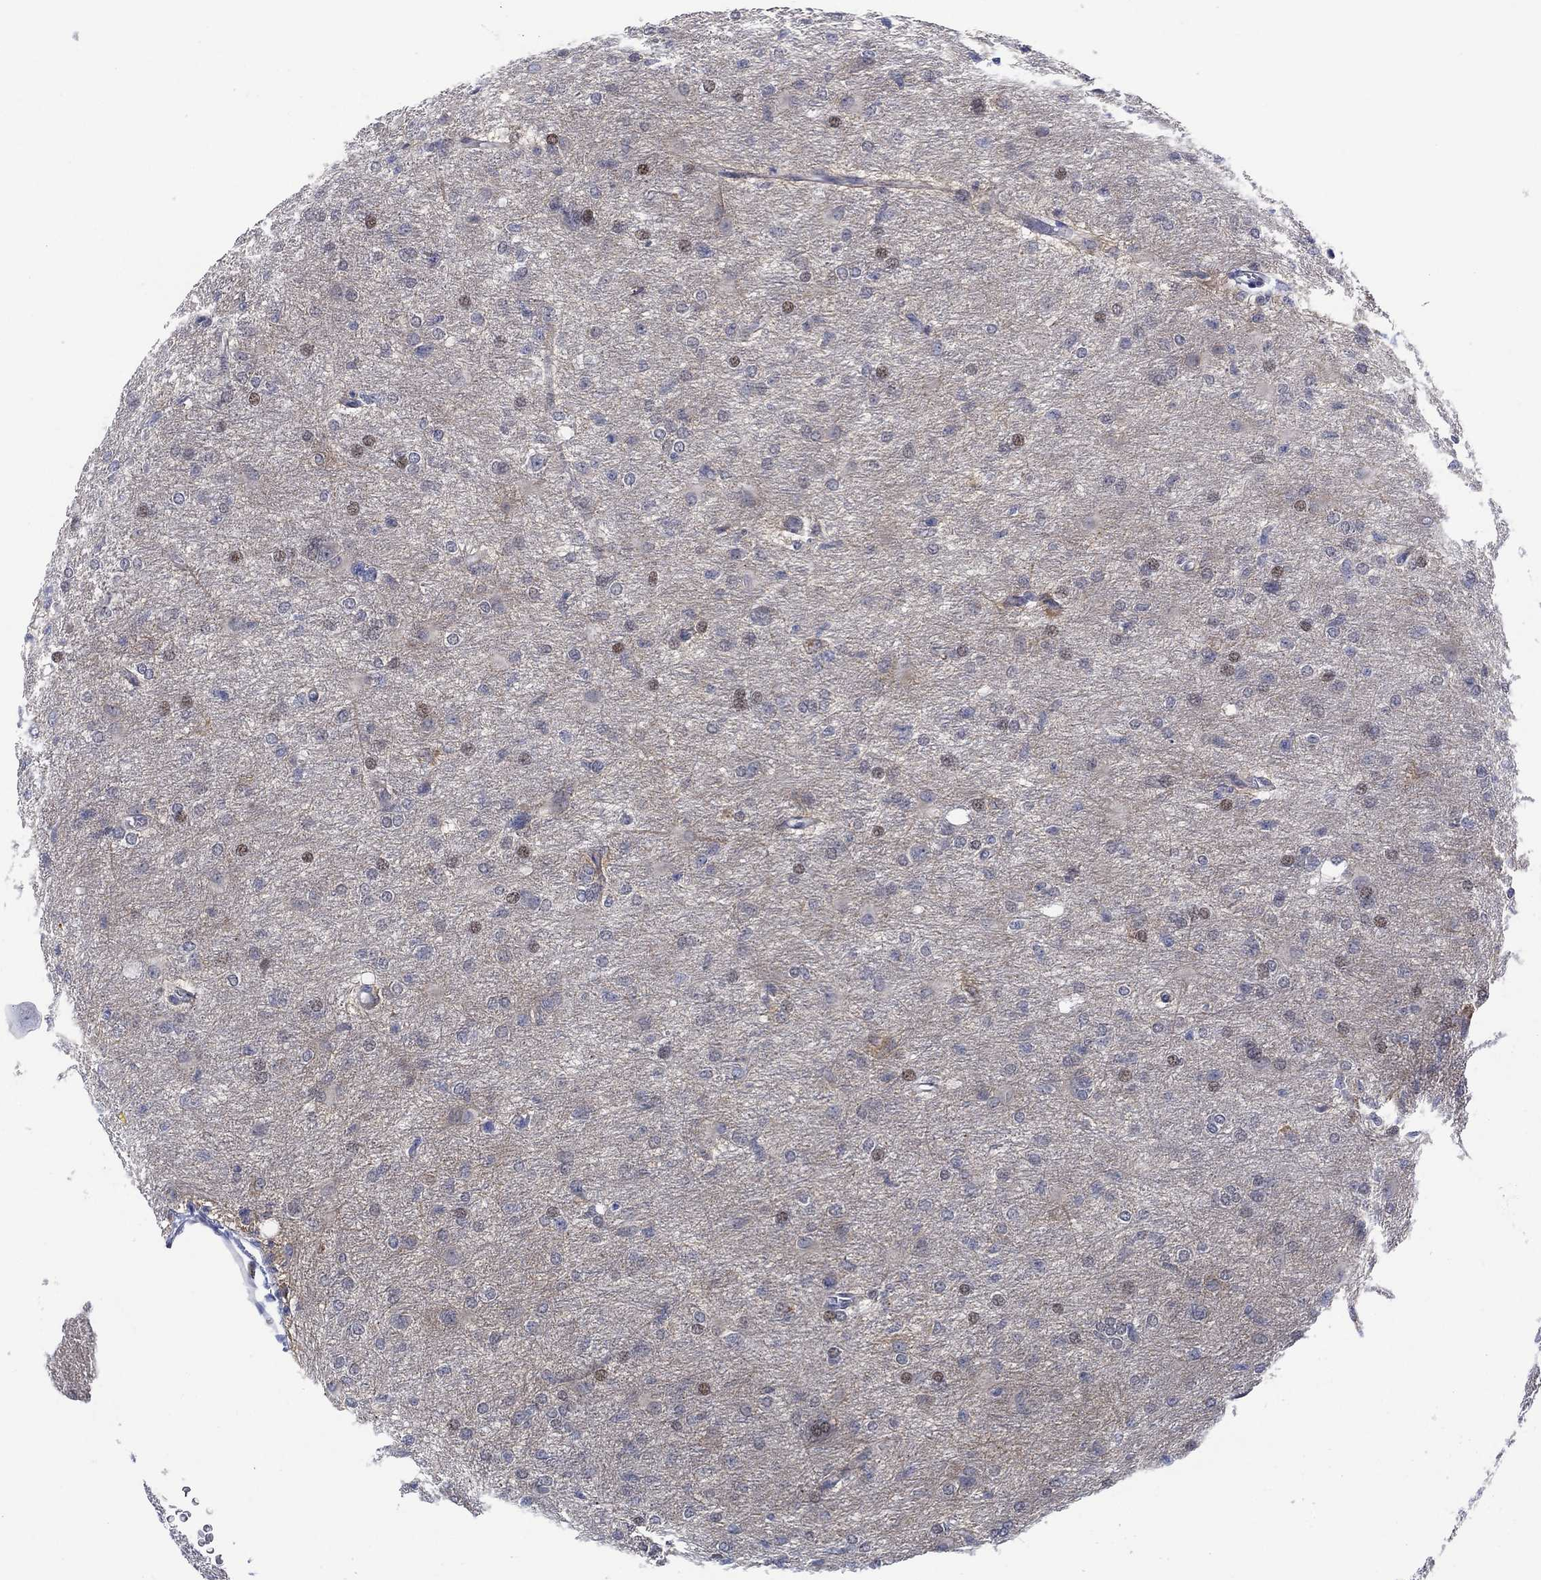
{"staining": {"intensity": "negative", "quantity": "none", "location": "none"}, "tissue": "glioma", "cell_type": "Tumor cells", "image_type": "cancer", "snomed": [{"axis": "morphology", "description": "Glioma, malignant, High grade"}, {"axis": "topography", "description": "Brain"}], "caption": "Histopathology image shows no significant protein expression in tumor cells of malignant glioma (high-grade). (DAB (3,3'-diaminobenzidine) immunohistochemistry (IHC), high magnification).", "gene": "SLC4A4", "patient": {"sex": "male", "age": 68}}